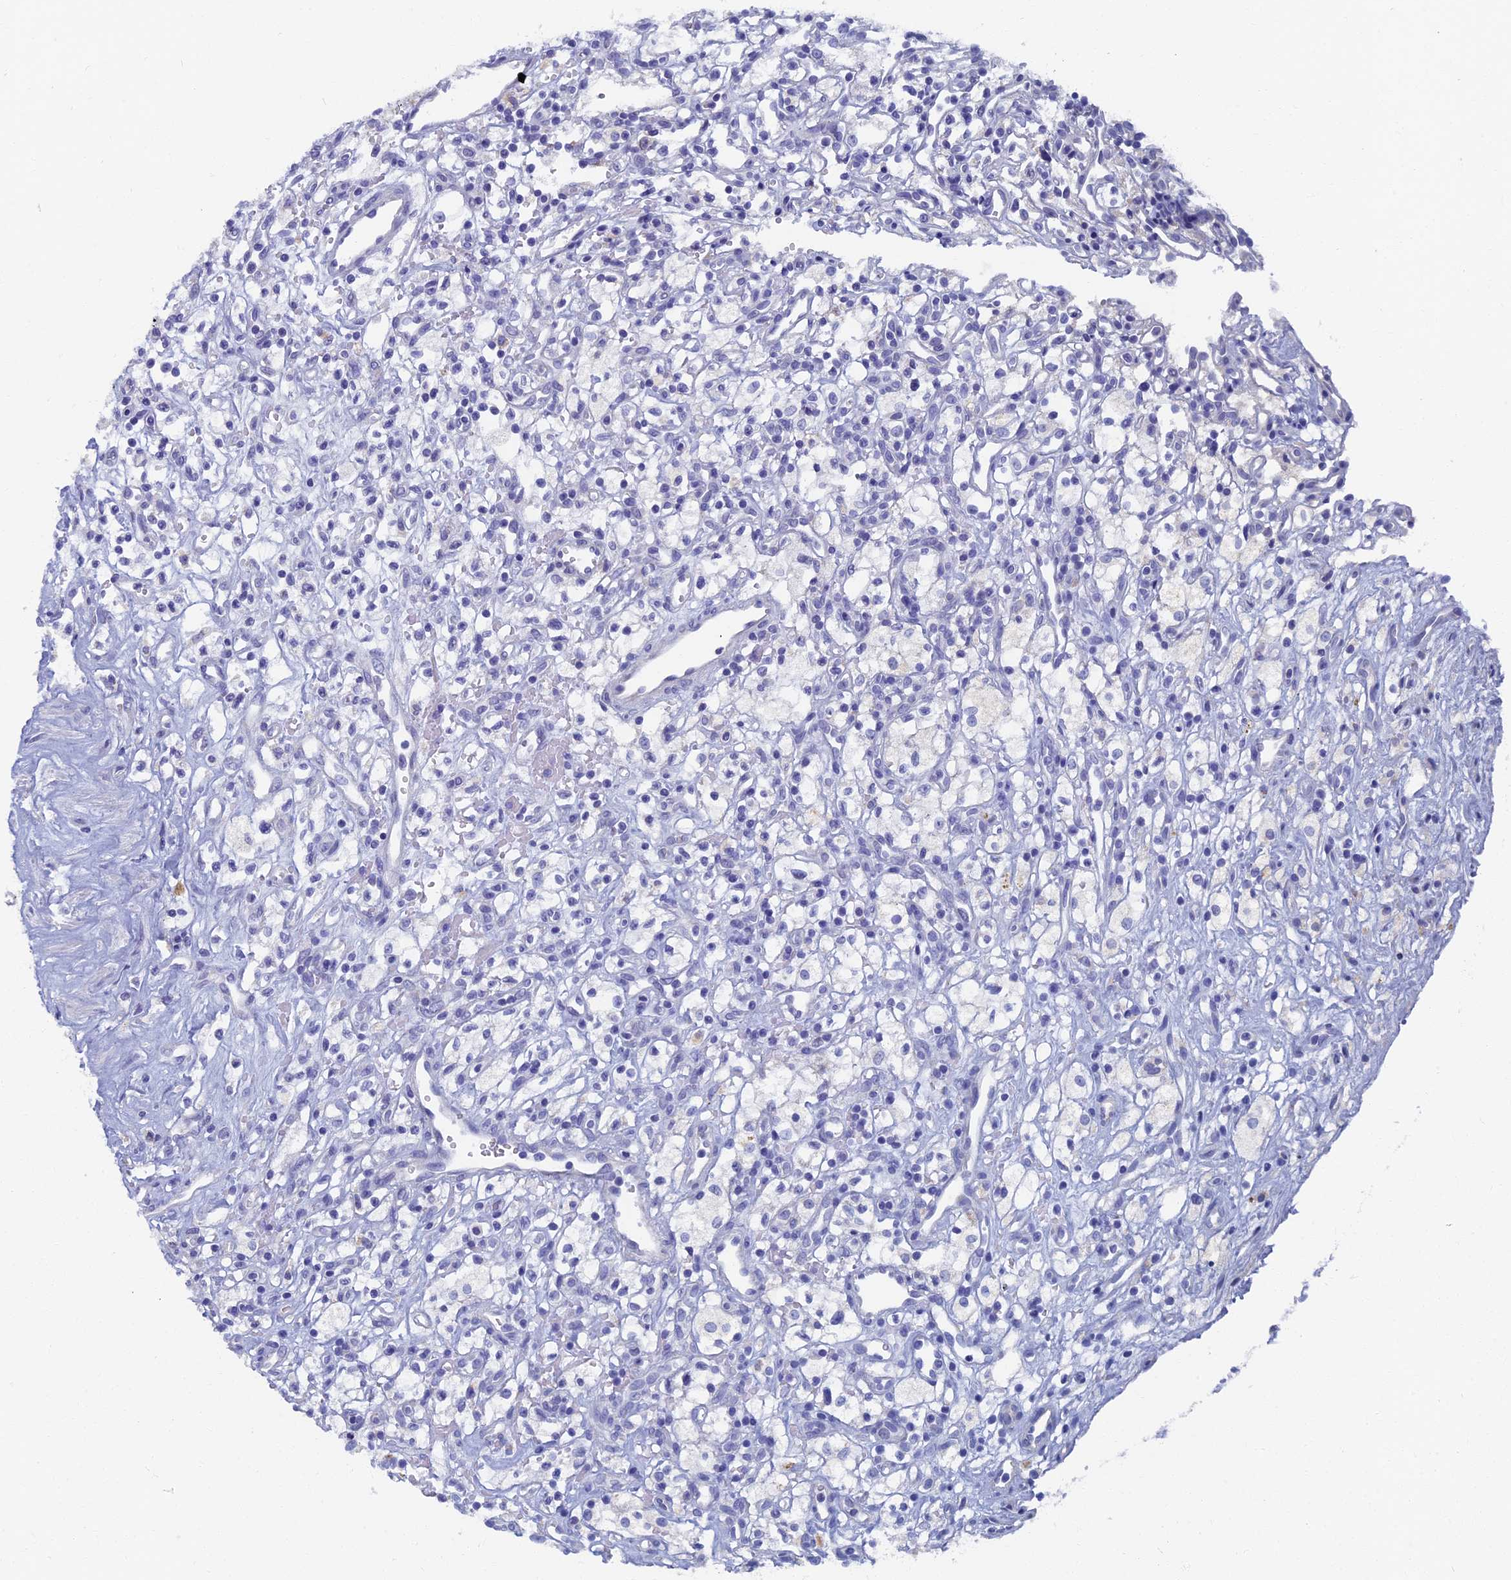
{"staining": {"intensity": "negative", "quantity": "none", "location": "none"}, "tissue": "renal cancer", "cell_type": "Tumor cells", "image_type": "cancer", "snomed": [{"axis": "morphology", "description": "Adenocarcinoma, NOS"}, {"axis": "topography", "description": "Kidney"}], "caption": "The photomicrograph shows no significant expression in tumor cells of renal cancer (adenocarcinoma).", "gene": "OAT", "patient": {"sex": "male", "age": 59}}